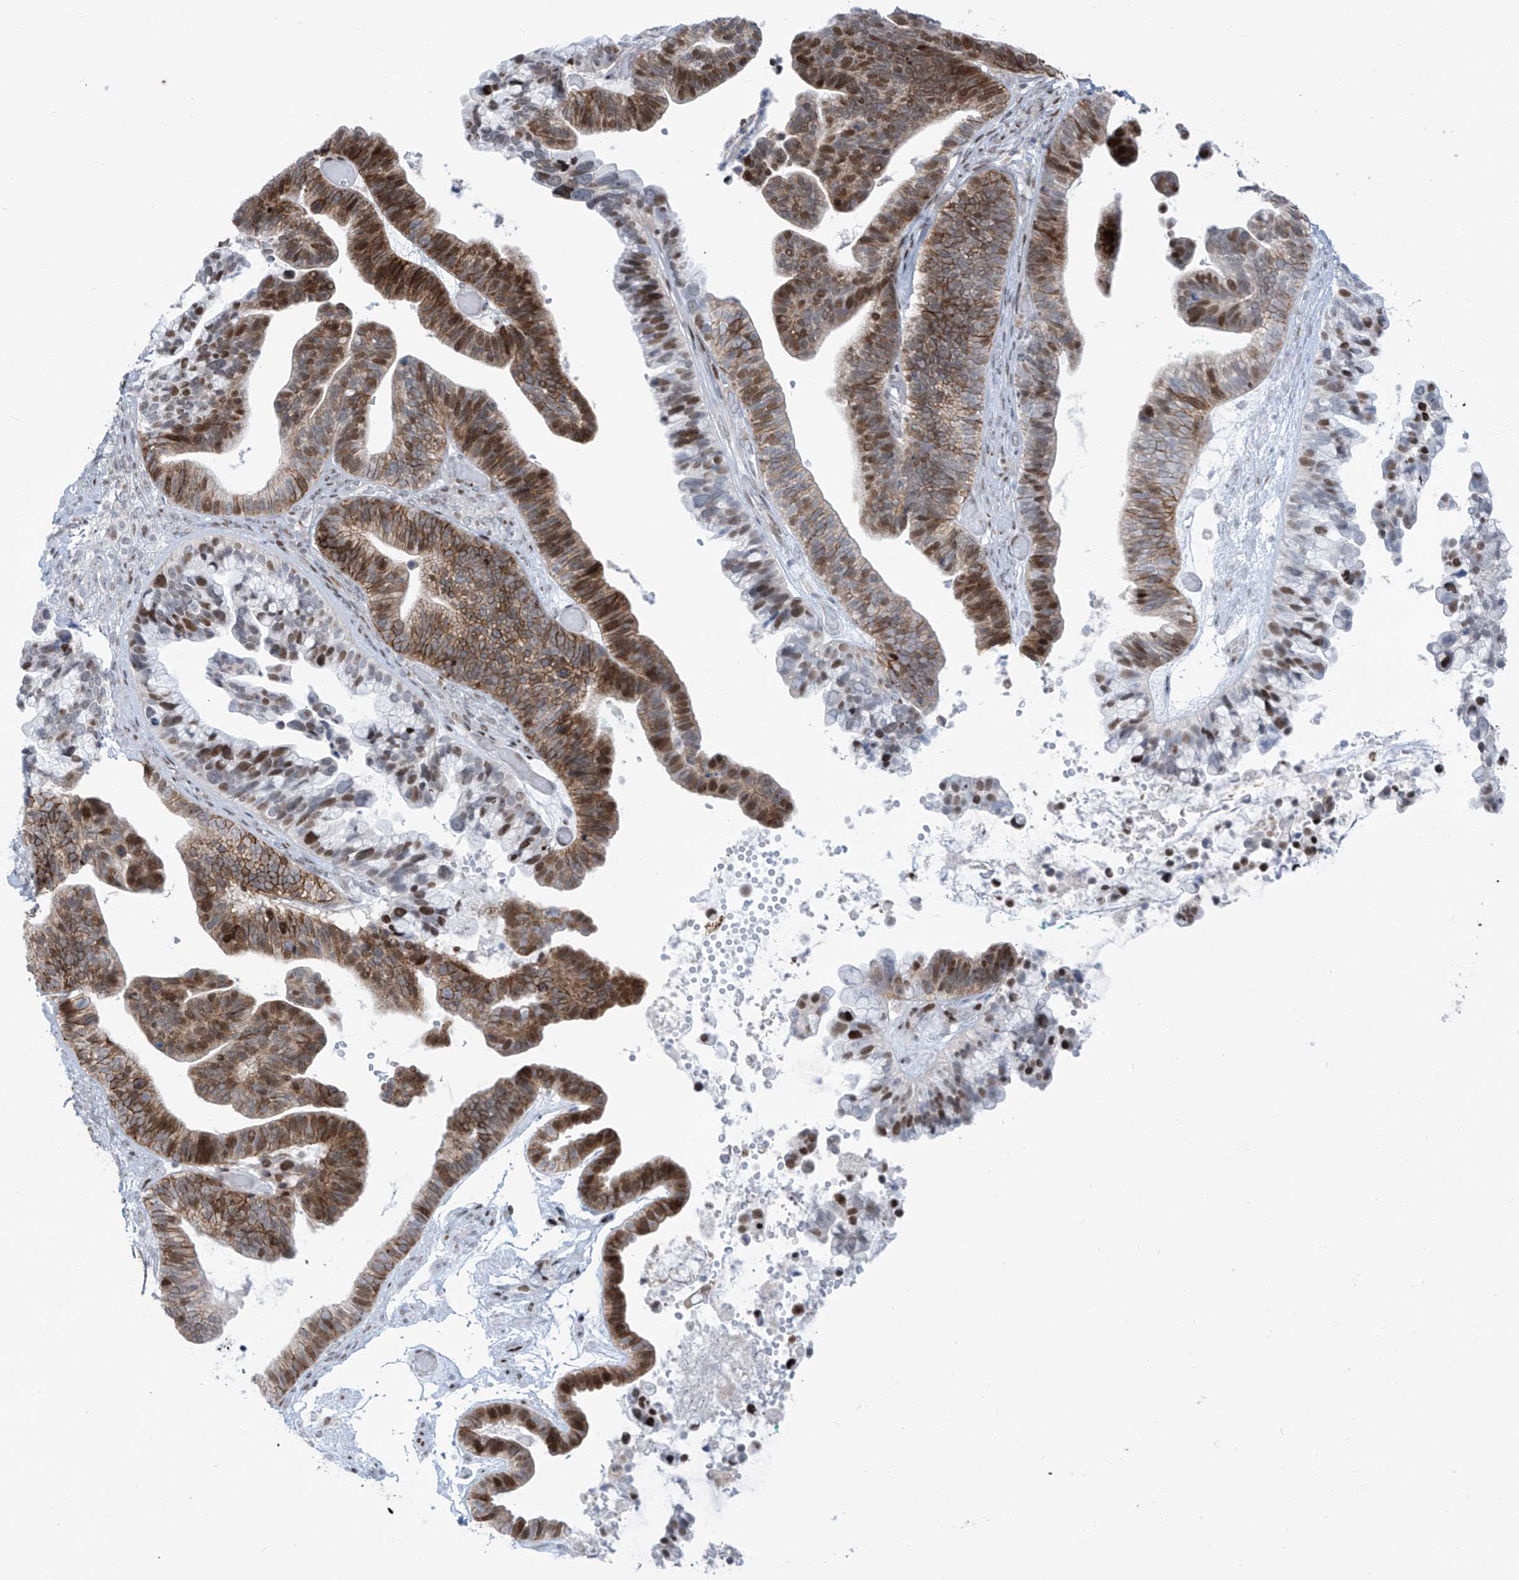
{"staining": {"intensity": "moderate", "quantity": ">75%", "location": "cytoplasmic/membranous,nuclear"}, "tissue": "ovarian cancer", "cell_type": "Tumor cells", "image_type": "cancer", "snomed": [{"axis": "morphology", "description": "Cystadenocarcinoma, serous, NOS"}, {"axis": "topography", "description": "Ovary"}], "caption": "This image reveals immunohistochemistry staining of ovarian cancer (serous cystadenocarcinoma), with medium moderate cytoplasmic/membranous and nuclear positivity in about >75% of tumor cells.", "gene": "LIN9", "patient": {"sex": "female", "age": 56}}